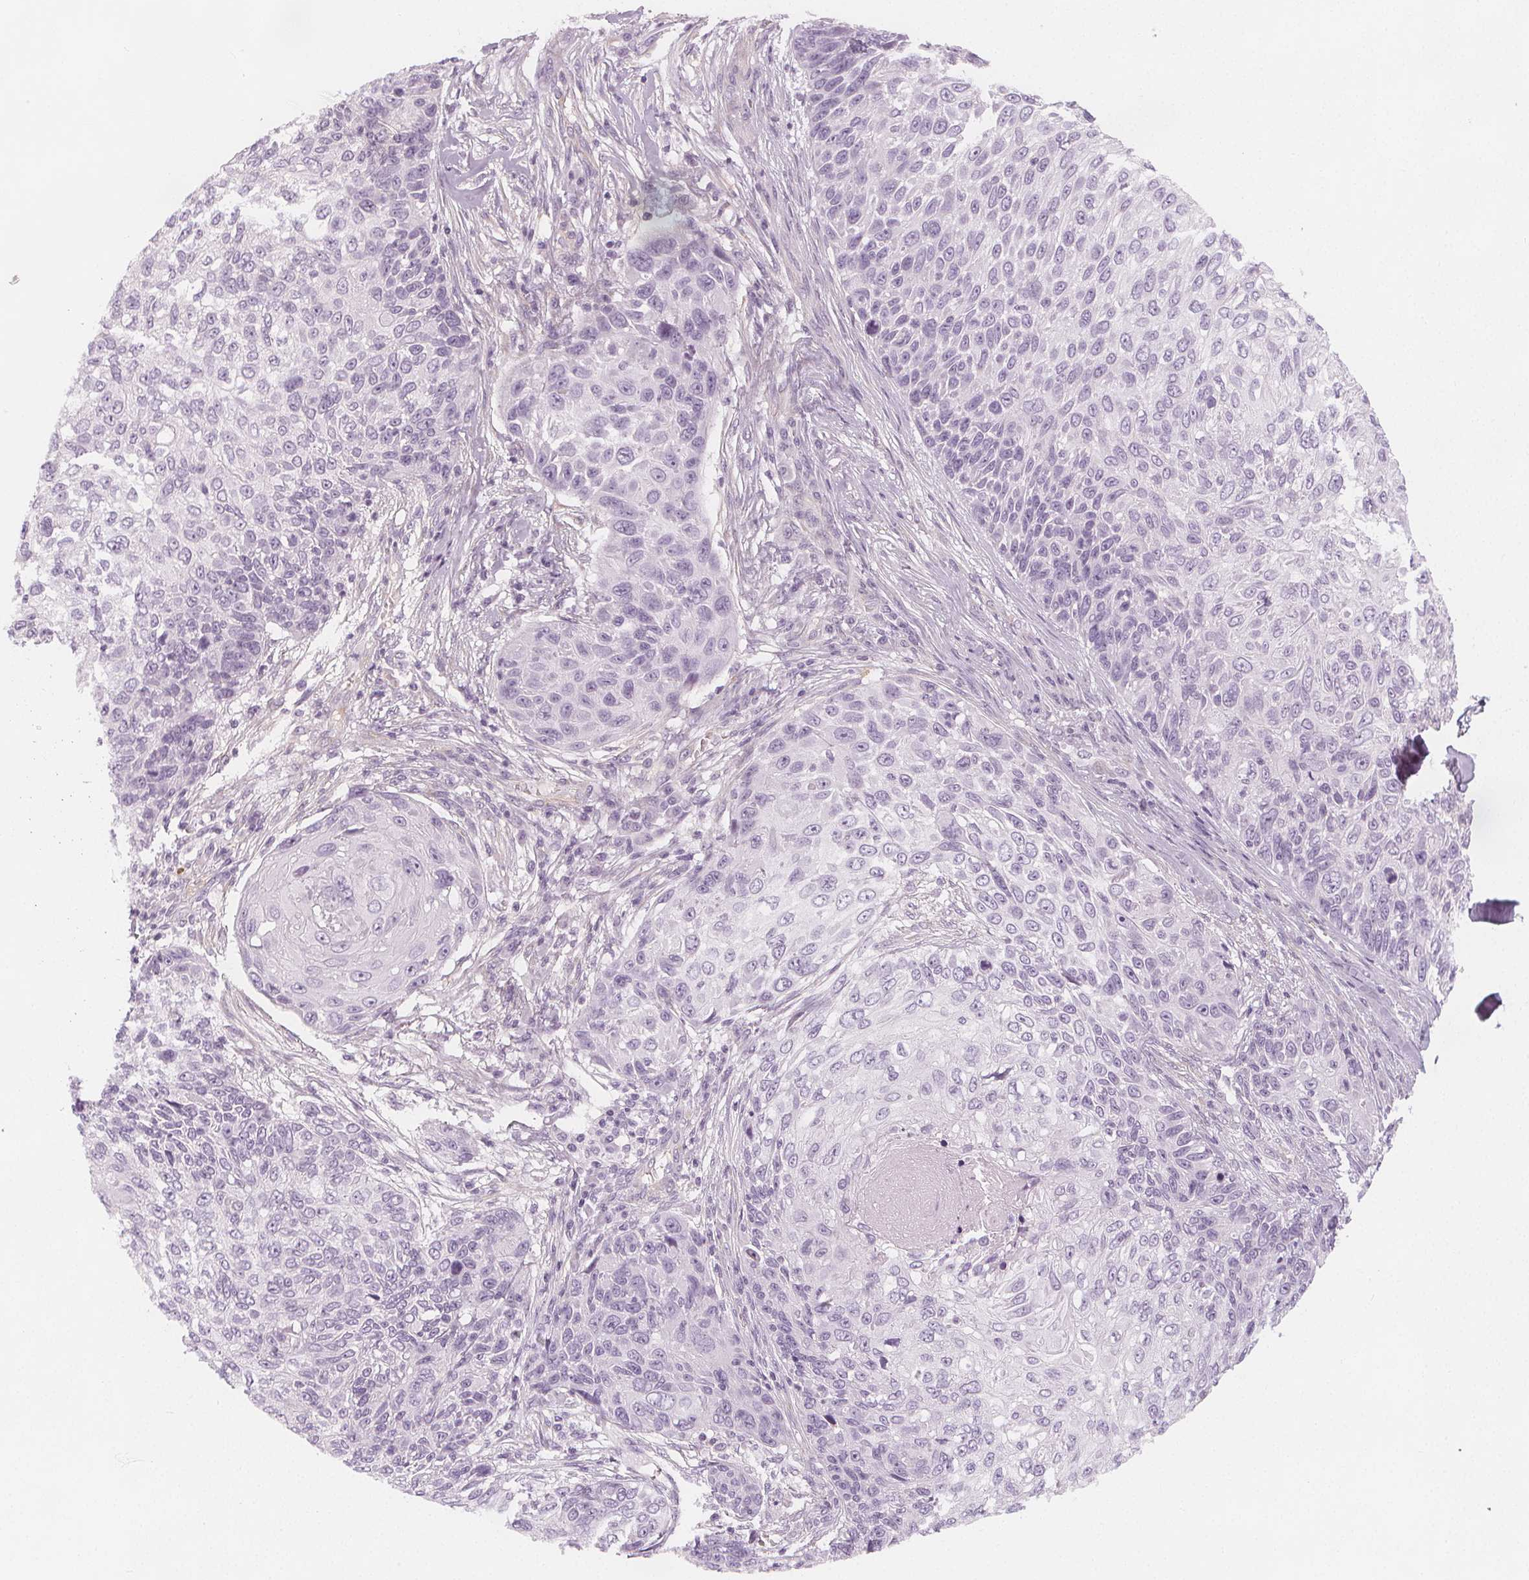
{"staining": {"intensity": "negative", "quantity": "none", "location": "none"}, "tissue": "skin cancer", "cell_type": "Tumor cells", "image_type": "cancer", "snomed": [{"axis": "morphology", "description": "Squamous cell carcinoma, NOS"}, {"axis": "topography", "description": "Skin"}], "caption": "Tumor cells show no significant protein positivity in skin cancer (squamous cell carcinoma).", "gene": "MAP1A", "patient": {"sex": "male", "age": 92}}